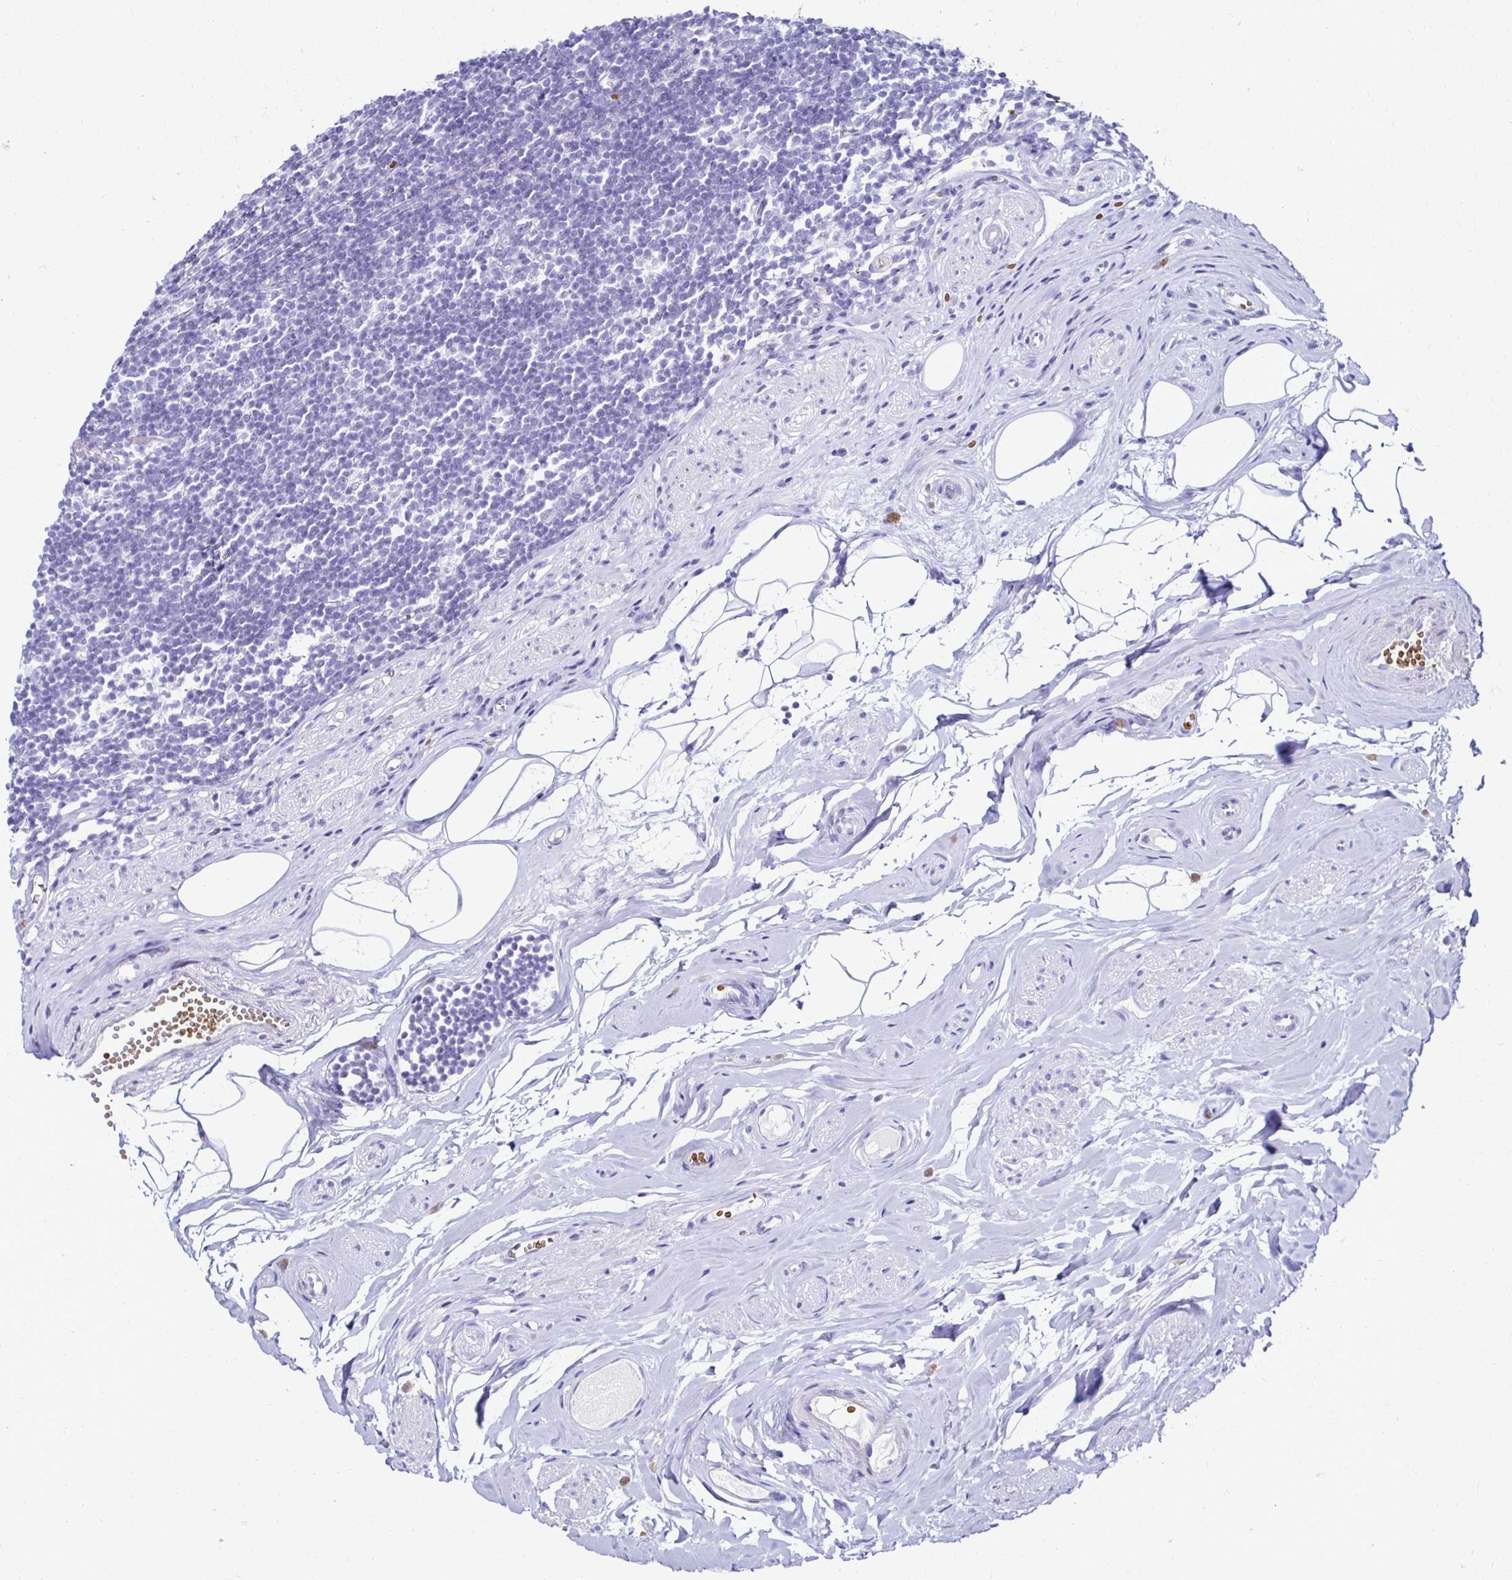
{"staining": {"intensity": "negative", "quantity": "none", "location": "none"}, "tissue": "appendix", "cell_type": "Glandular cells", "image_type": "normal", "snomed": [{"axis": "morphology", "description": "Normal tissue, NOS"}, {"axis": "topography", "description": "Appendix"}], "caption": "Immunohistochemistry histopathology image of benign human appendix stained for a protein (brown), which shows no positivity in glandular cells. (DAB (3,3'-diaminobenzidine) IHC, high magnification).", "gene": "RHBDL3", "patient": {"sex": "female", "age": 56}}